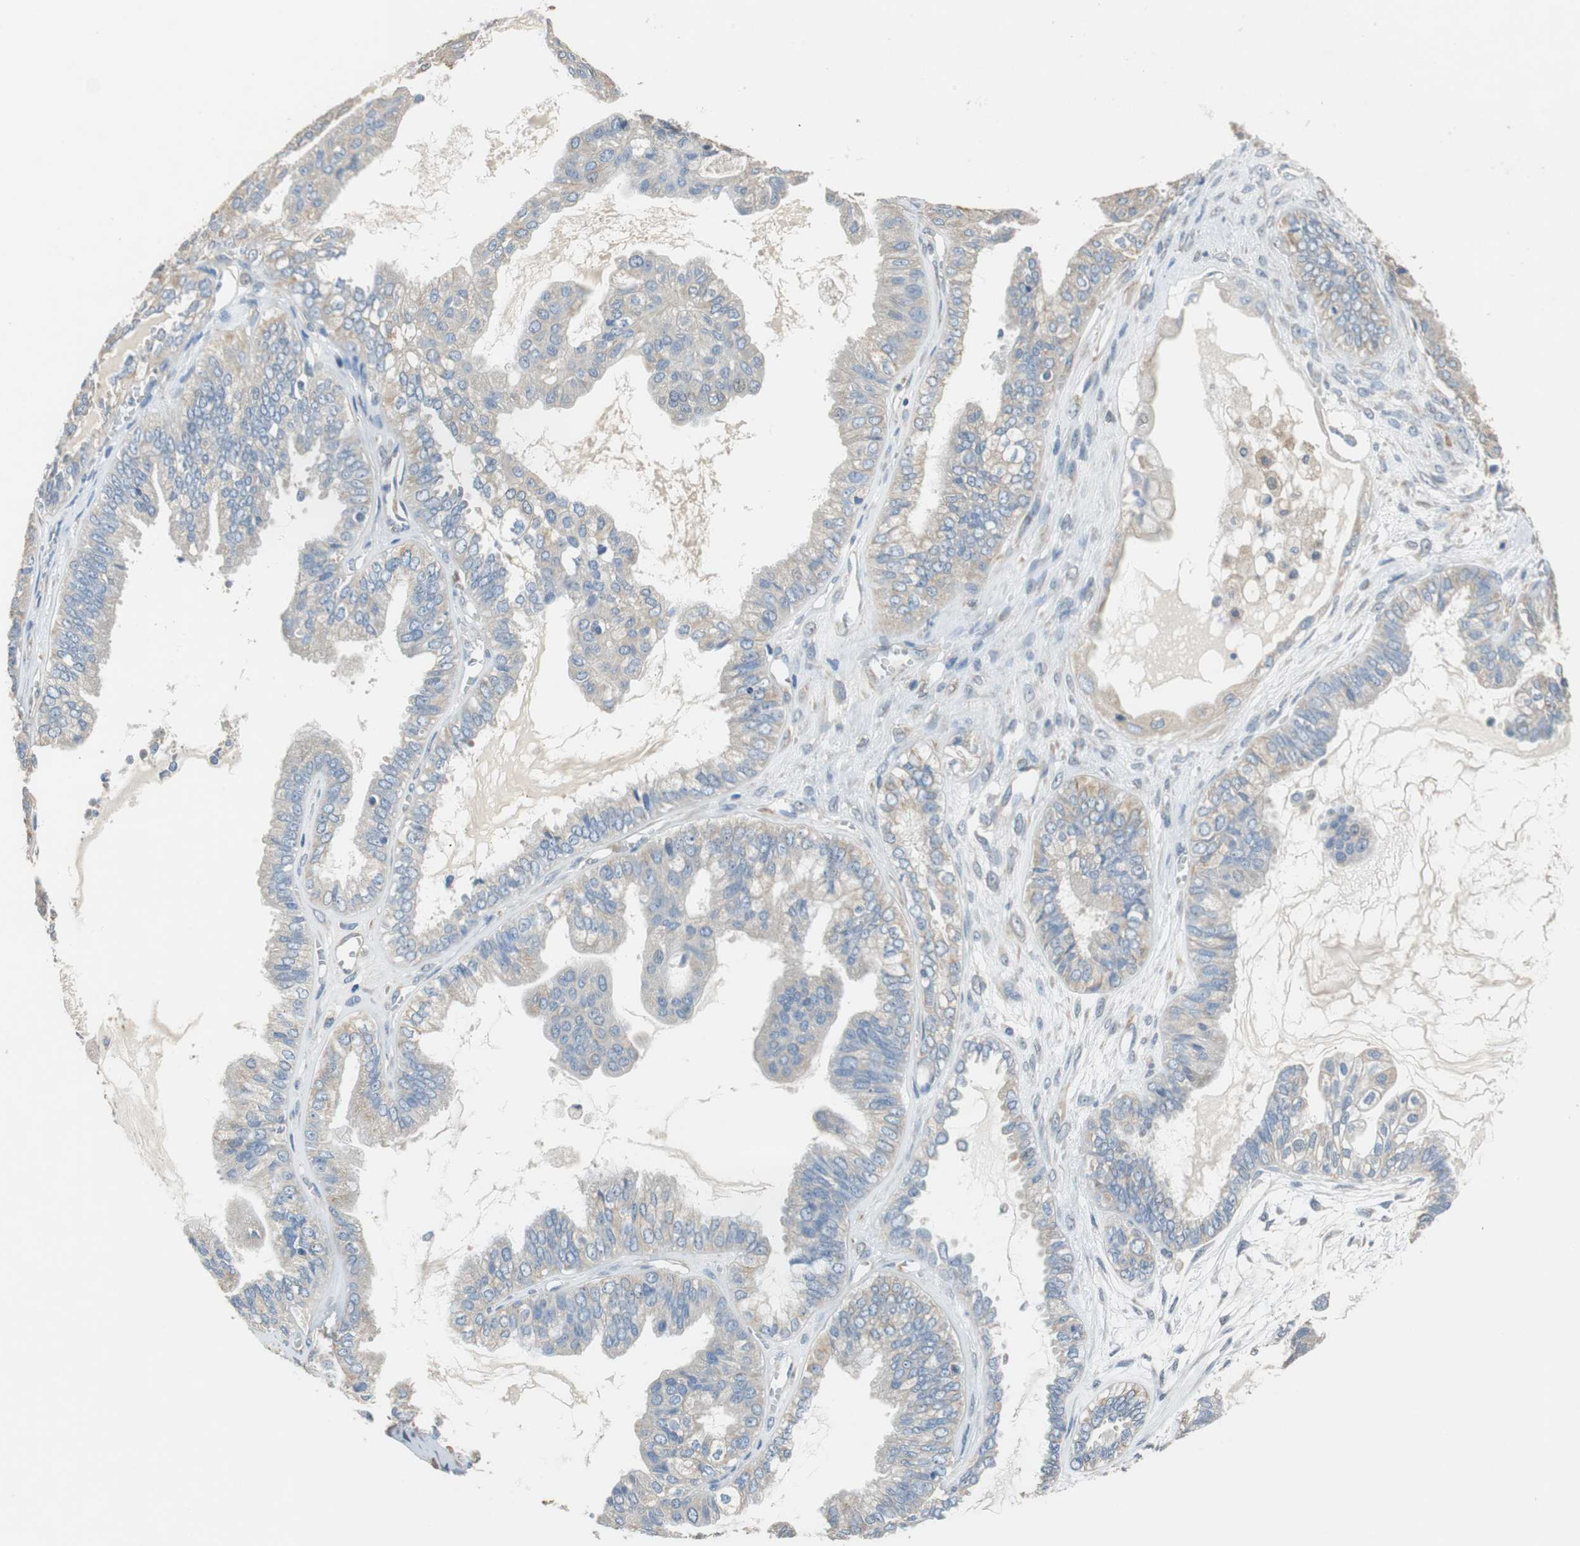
{"staining": {"intensity": "weak", "quantity": "25%-75%", "location": "cytoplasmic/membranous"}, "tissue": "ovarian cancer", "cell_type": "Tumor cells", "image_type": "cancer", "snomed": [{"axis": "morphology", "description": "Carcinoma, NOS"}, {"axis": "morphology", "description": "Carcinoma, endometroid"}, {"axis": "topography", "description": "Ovary"}], "caption": "Ovarian cancer stained for a protein demonstrates weak cytoplasmic/membranous positivity in tumor cells.", "gene": "ALDH4A1", "patient": {"sex": "female", "age": 50}}